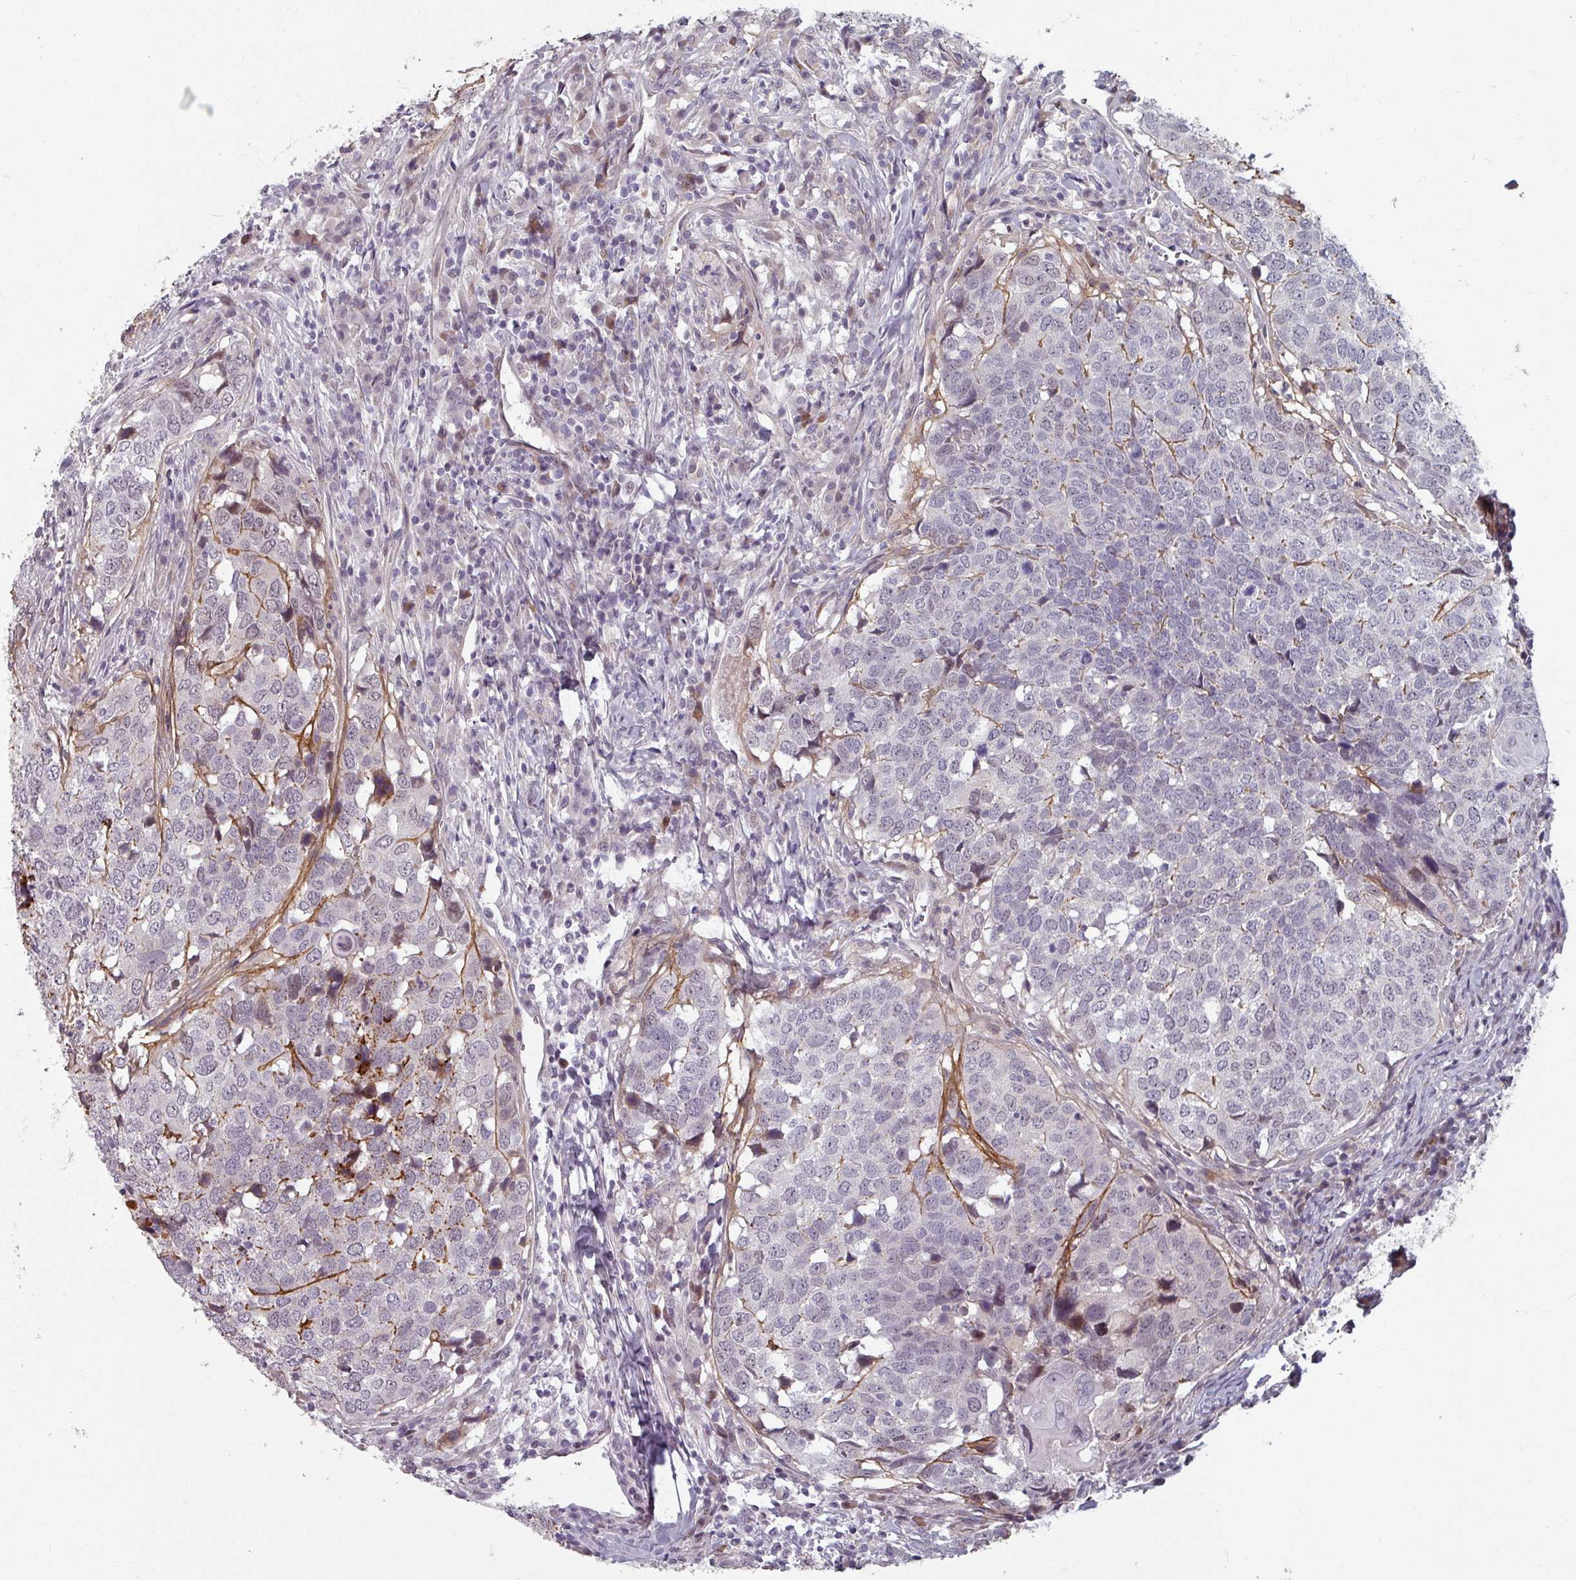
{"staining": {"intensity": "negative", "quantity": "none", "location": "none"}, "tissue": "head and neck cancer", "cell_type": "Tumor cells", "image_type": "cancer", "snomed": [{"axis": "morphology", "description": "Normal tissue, NOS"}, {"axis": "morphology", "description": "Squamous cell carcinoma, NOS"}, {"axis": "topography", "description": "Skeletal muscle"}, {"axis": "topography", "description": "Vascular tissue"}, {"axis": "topography", "description": "Peripheral nerve tissue"}, {"axis": "topography", "description": "Head-Neck"}], "caption": "Histopathology image shows no significant protein positivity in tumor cells of head and neck cancer (squamous cell carcinoma). (DAB (3,3'-diaminobenzidine) immunohistochemistry, high magnification).", "gene": "CYB5RL", "patient": {"sex": "male", "age": 66}}